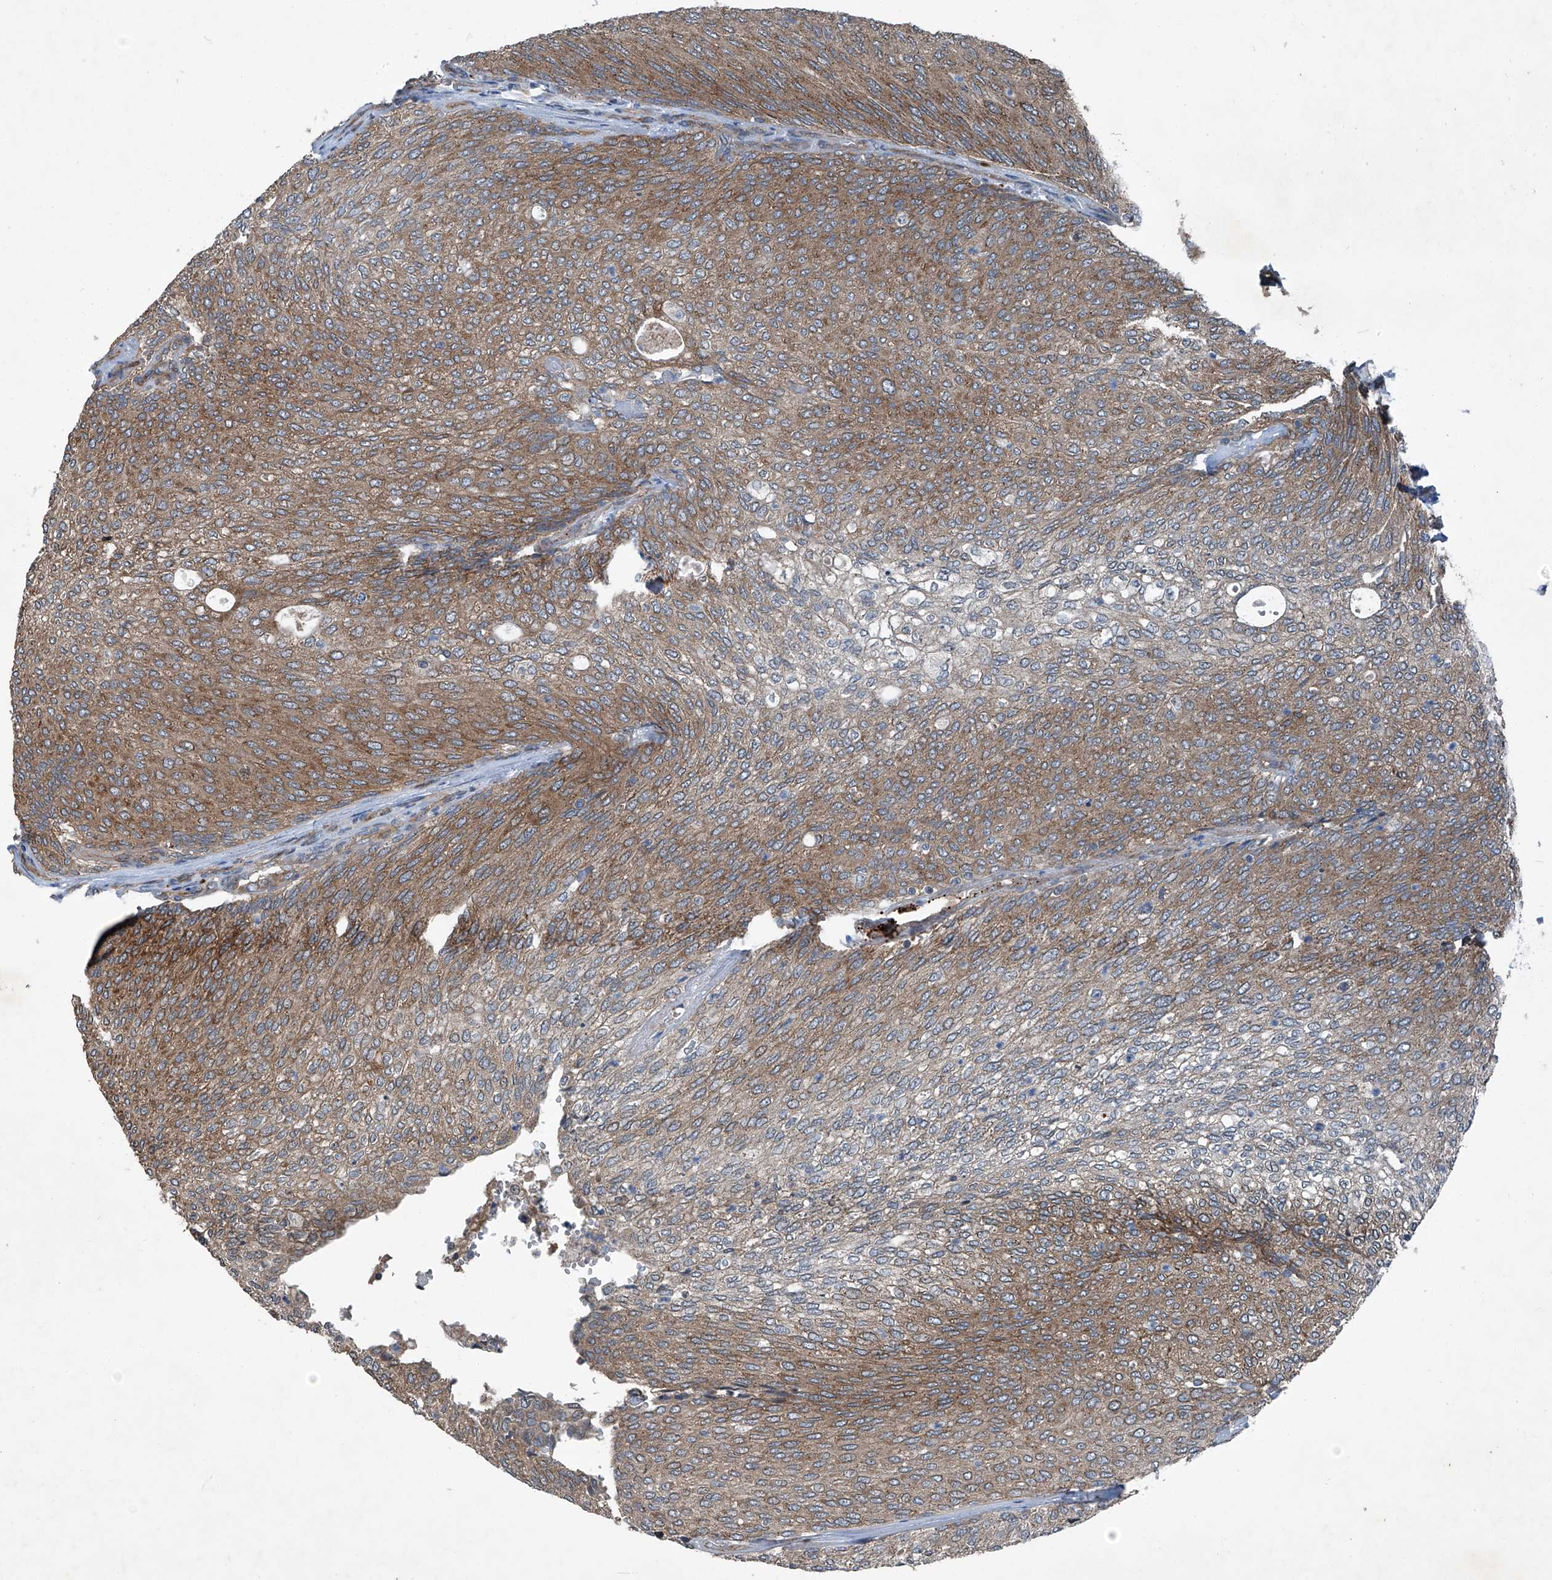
{"staining": {"intensity": "moderate", "quantity": ">75%", "location": "cytoplasmic/membranous"}, "tissue": "urothelial cancer", "cell_type": "Tumor cells", "image_type": "cancer", "snomed": [{"axis": "morphology", "description": "Urothelial carcinoma, Low grade"}, {"axis": "topography", "description": "Urinary bladder"}], "caption": "Human urothelial carcinoma (low-grade) stained for a protein (brown) exhibits moderate cytoplasmic/membranous positive staining in about >75% of tumor cells.", "gene": "SENP2", "patient": {"sex": "female", "age": 79}}